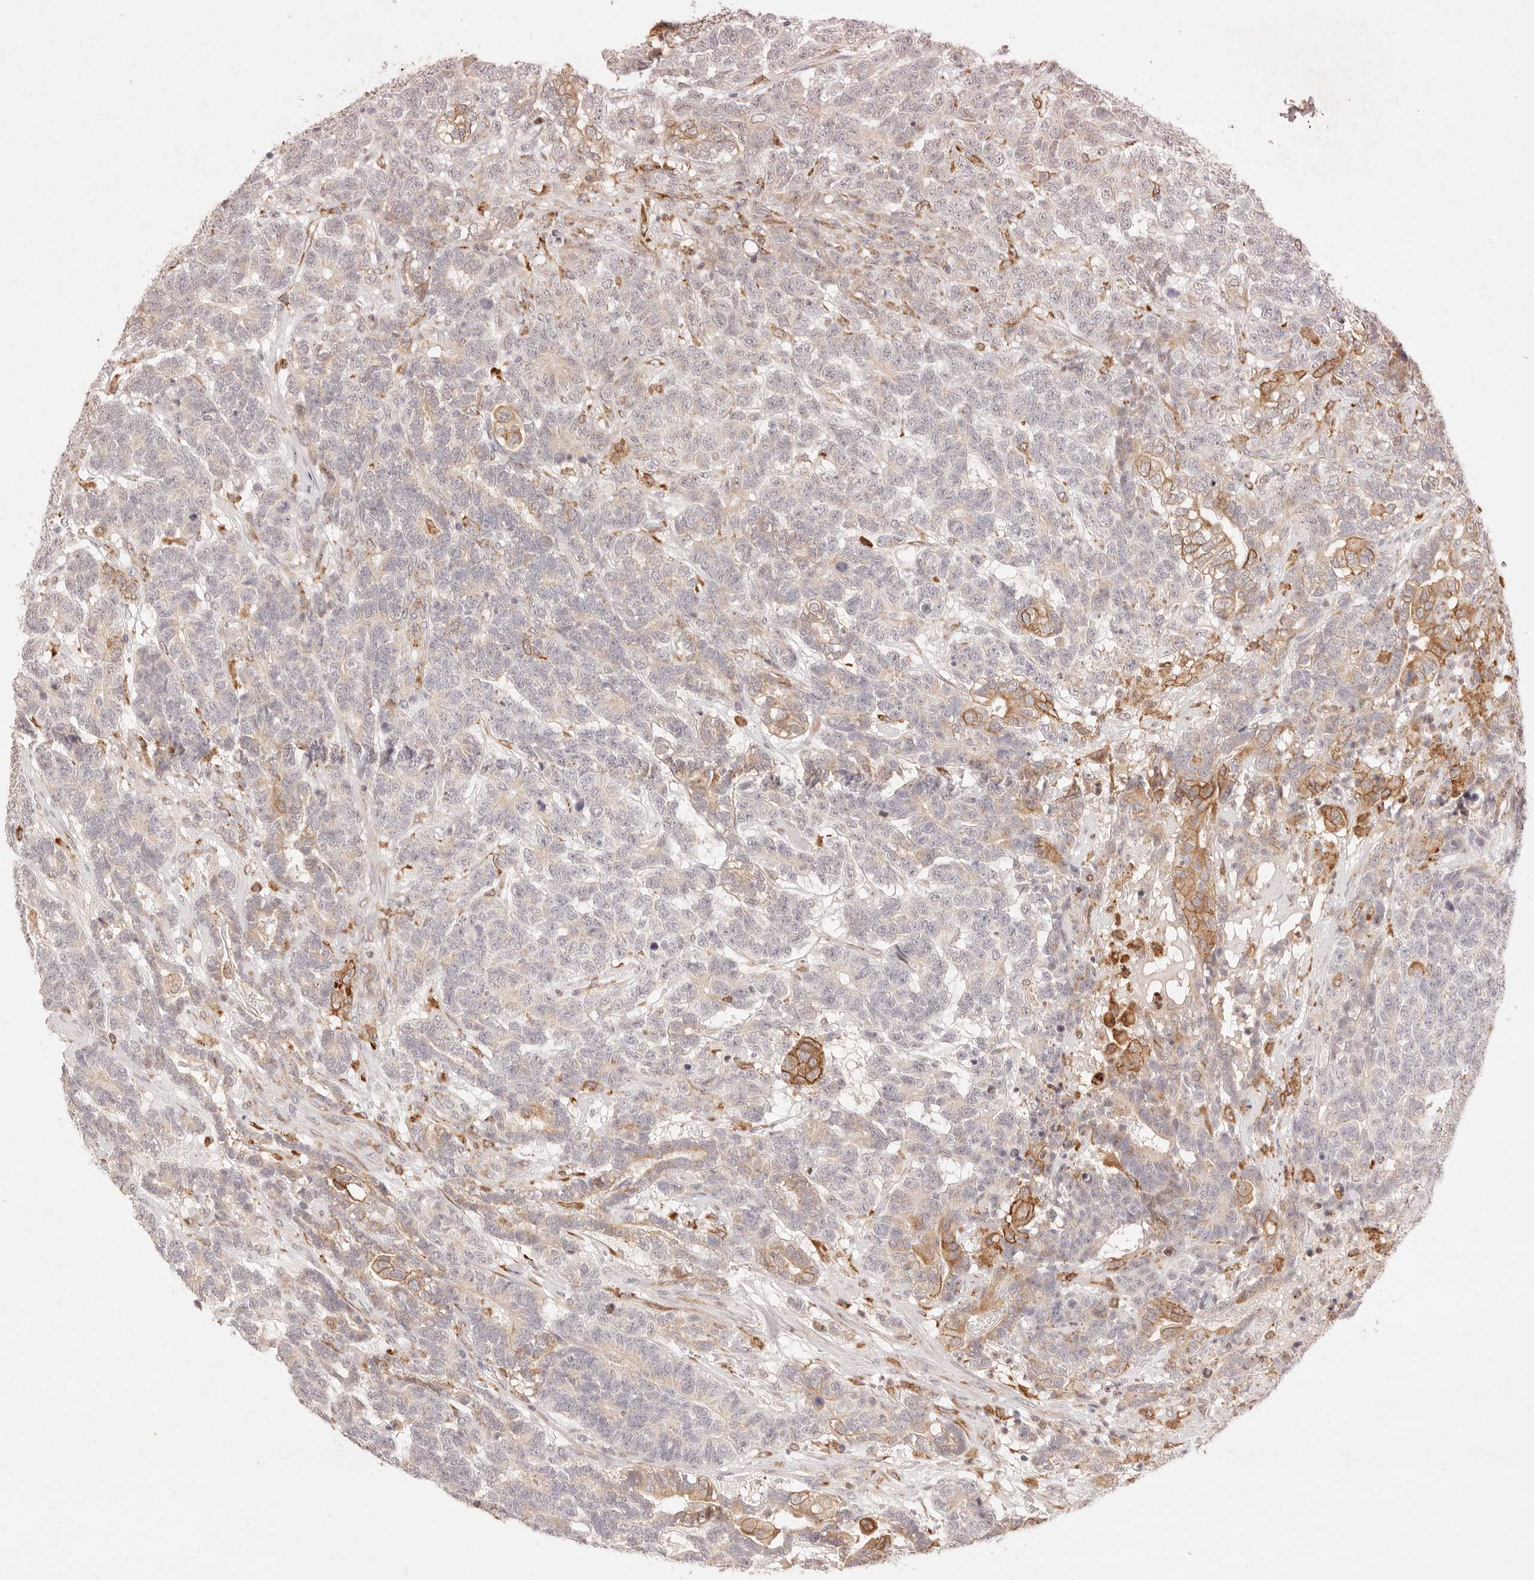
{"staining": {"intensity": "negative", "quantity": "none", "location": "none"}, "tissue": "testis cancer", "cell_type": "Tumor cells", "image_type": "cancer", "snomed": [{"axis": "morphology", "description": "Carcinoma, Embryonal, NOS"}, {"axis": "topography", "description": "Testis"}], "caption": "Histopathology image shows no protein staining in tumor cells of embryonal carcinoma (testis) tissue.", "gene": "C1orf127", "patient": {"sex": "male", "age": 26}}